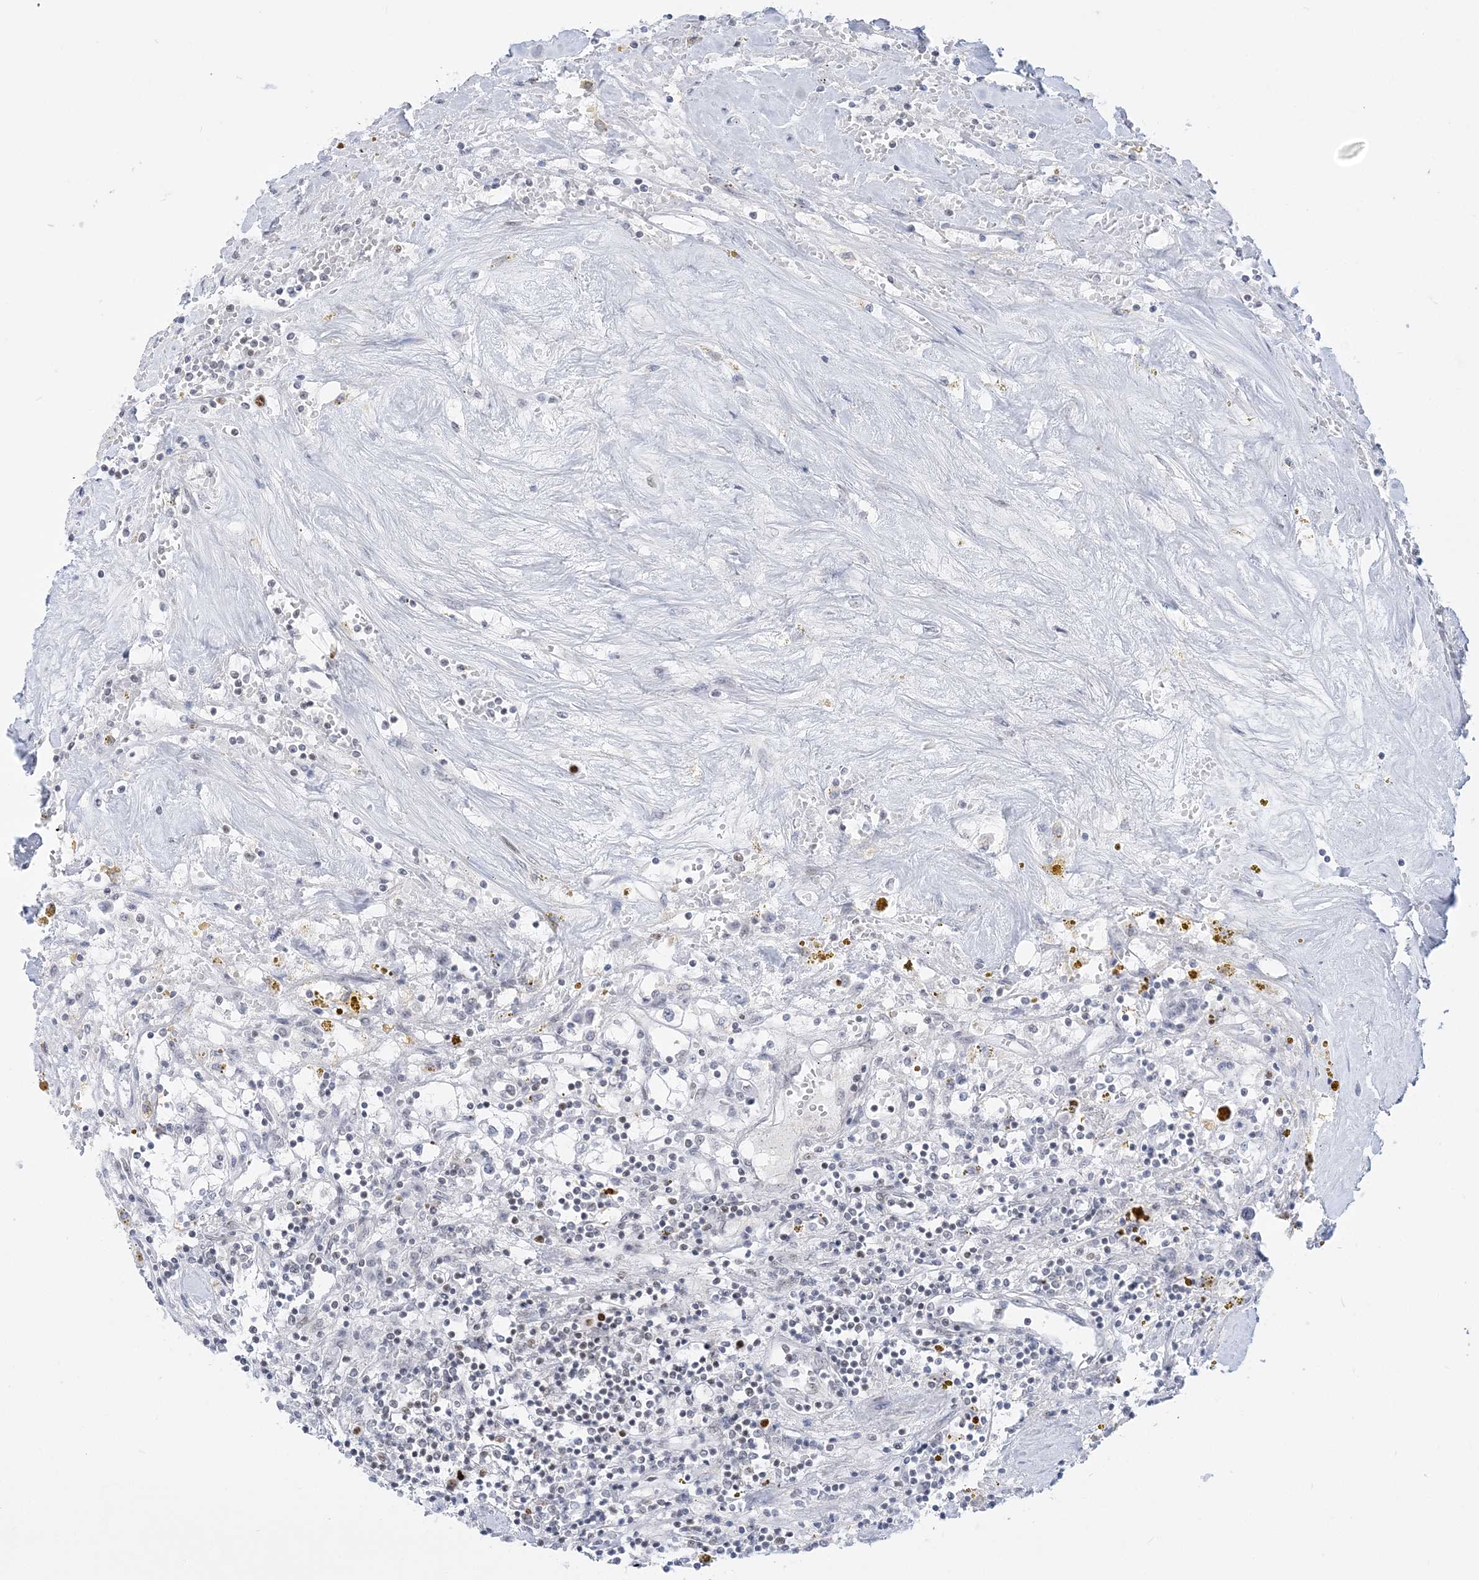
{"staining": {"intensity": "negative", "quantity": "none", "location": "none"}, "tissue": "renal cancer", "cell_type": "Tumor cells", "image_type": "cancer", "snomed": [{"axis": "morphology", "description": "Adenocarcinoma, NOS"}, {"axis": "topography", "description": "Kidney"}], "caption": "Micrograph shows no protein expression in tumor cells of renal cancer (adenocarcinoma) tissue.", "gene": "DDX21", "patient": {"sex": "male", "age": 56}}